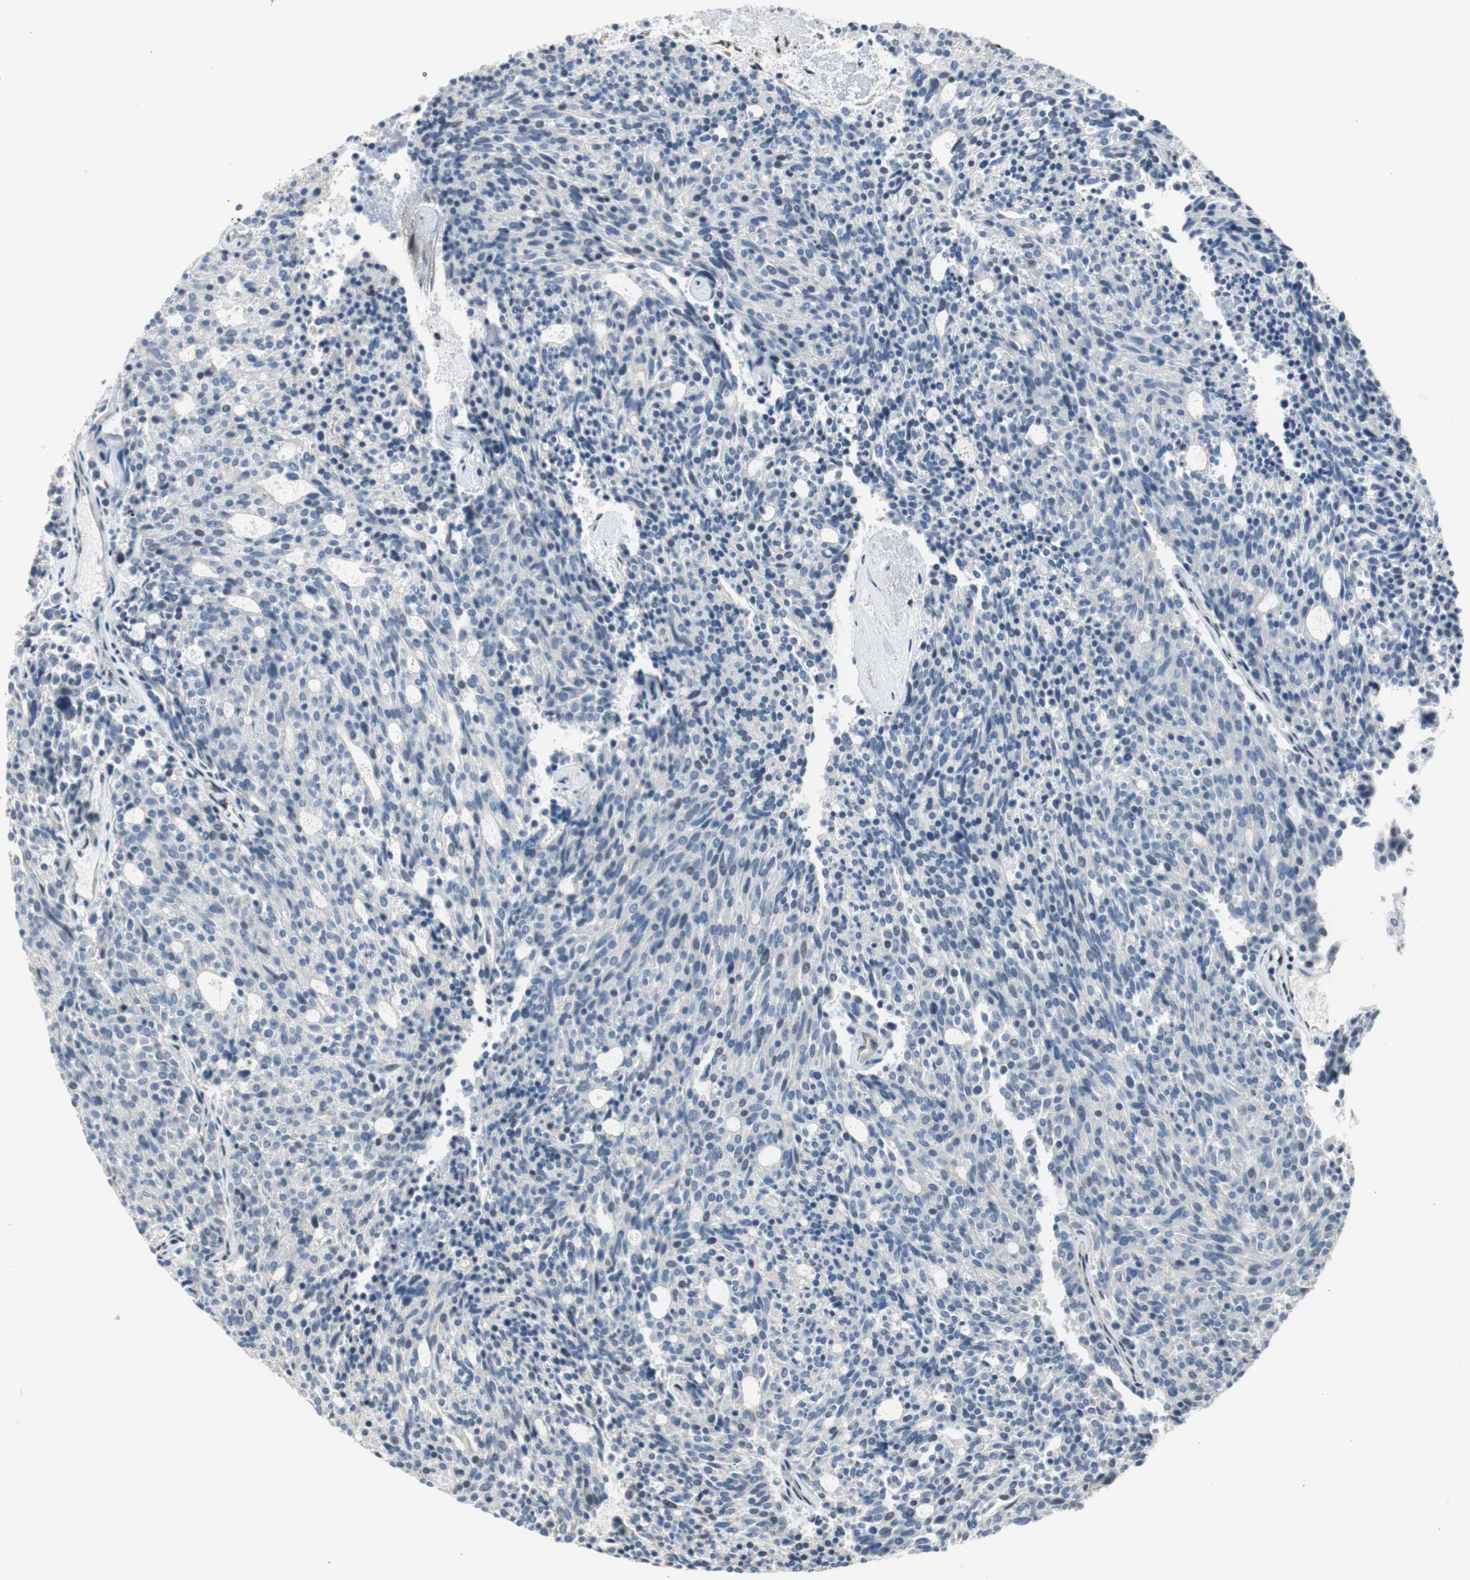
{"staining": {"intensity": "negative", "quantity": "none", "location": "none"}, "tissue": "carcinoid", "cell_type": "Tumor cells", "image_type": "cancer", "snomed": [{"axis": "morphology", "description": "Carcinoid, malignant, NOS"}, {"axis": "topography", "description": "Pancreas"}], "caption": "This is a image of immunohistochemistry (IHC) staining of carcinoid (malignant), which shows no expression in tumor cells.", "gene": "PML", "patient": {"sex": "female", "age": 54}}